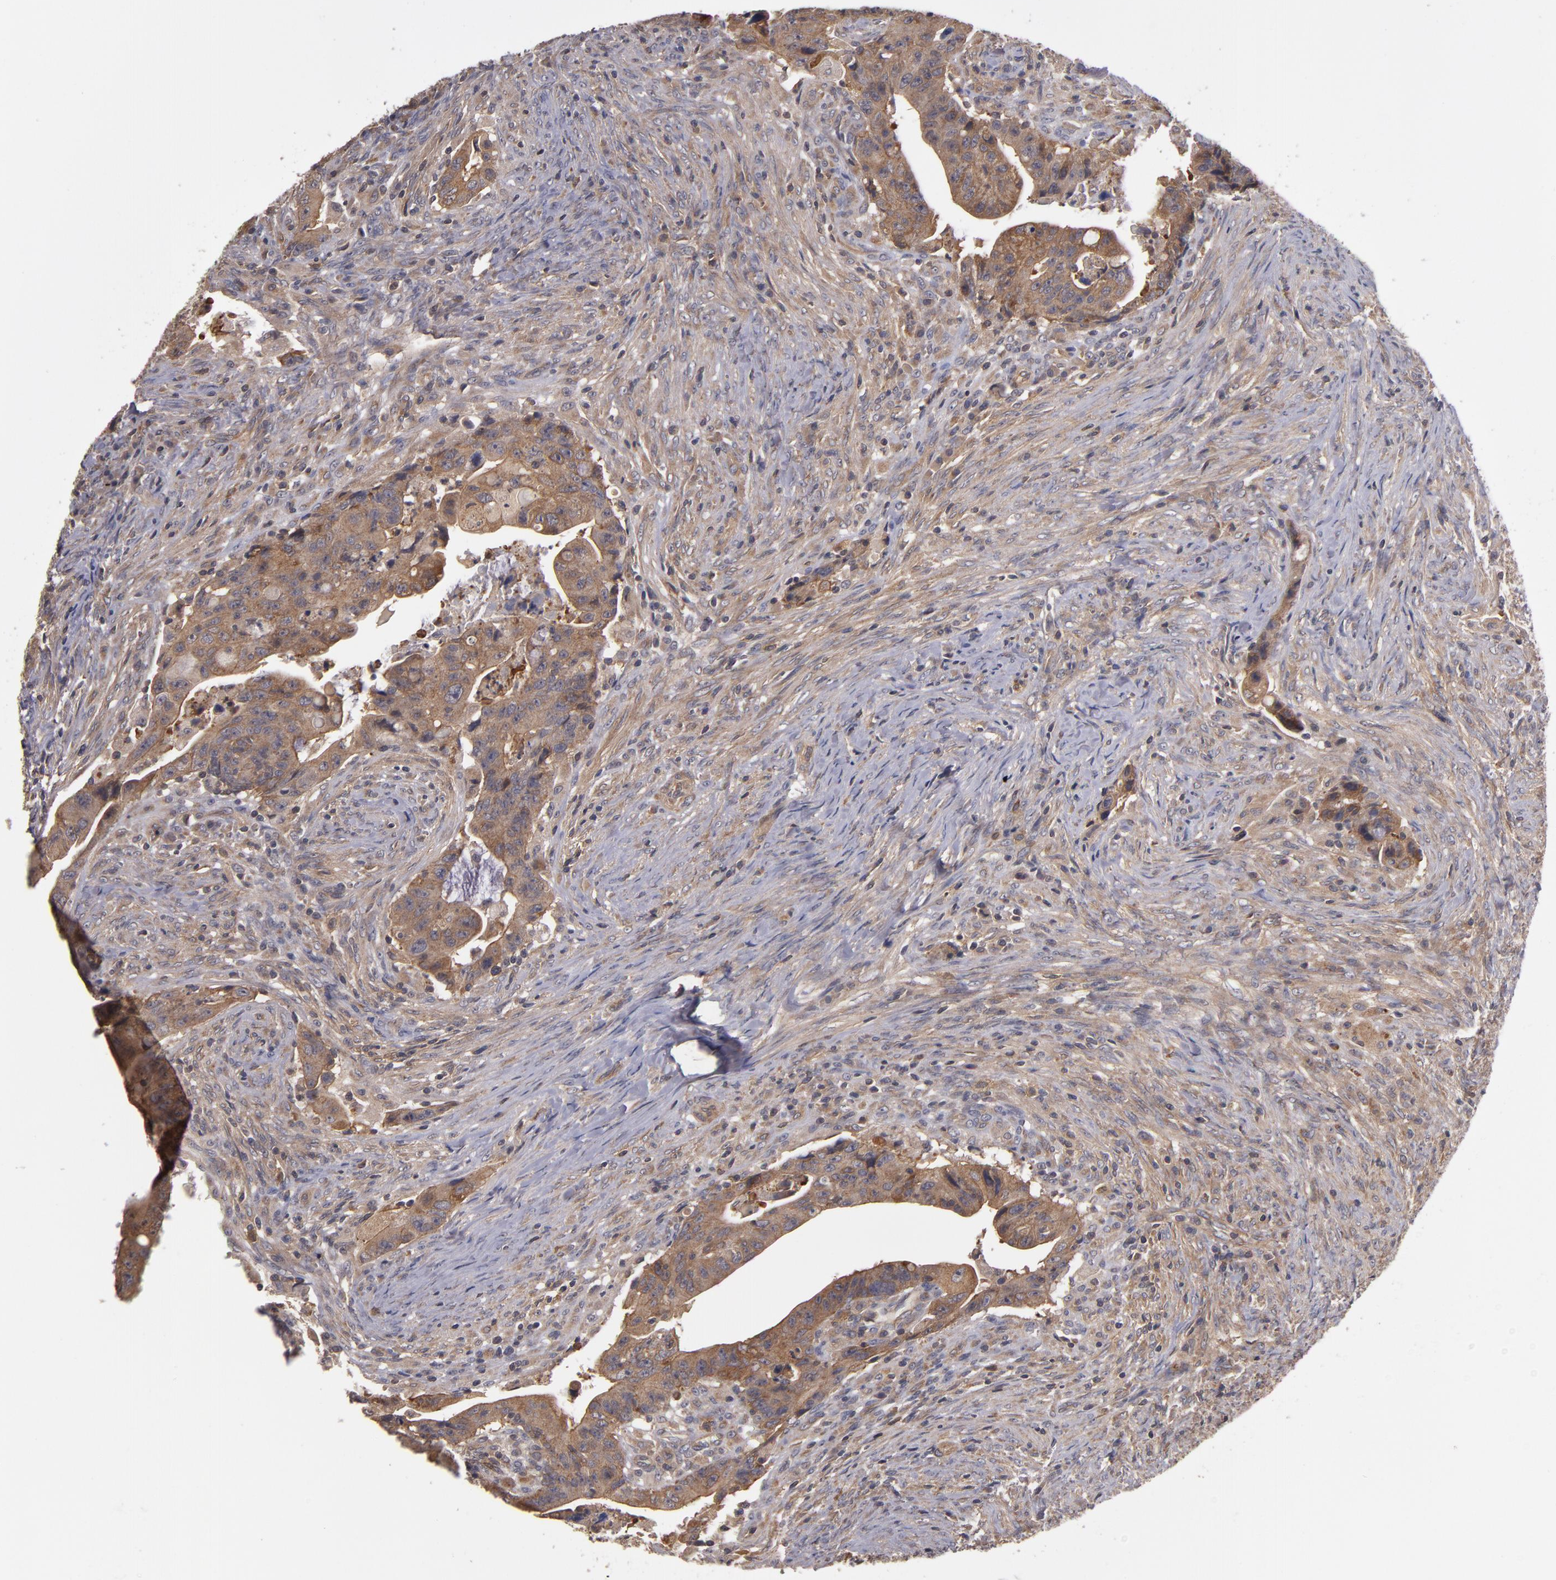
{"staining": {"intensity": "moderate", "quantity": ">75%", "location": "cytoplasmic/membranous"}, "tissue": "colorectal cancer", "cell_type": "Tumor cells", "image_type": "cancer", "snomed": [{"axis": "morphology", "description": "Adenocarcinoma, NOS"}, {"axis": "topography", "description": "Rectum"}], "caption": "The photomicrograph exhibits staining of colorectal adenocarcinoma, revealing moderate cytoplasmic/membranous protein expression (brown color) within tumor cells.", "gene": "CTSO", "patient": {"sex": "female", "age": 71}}